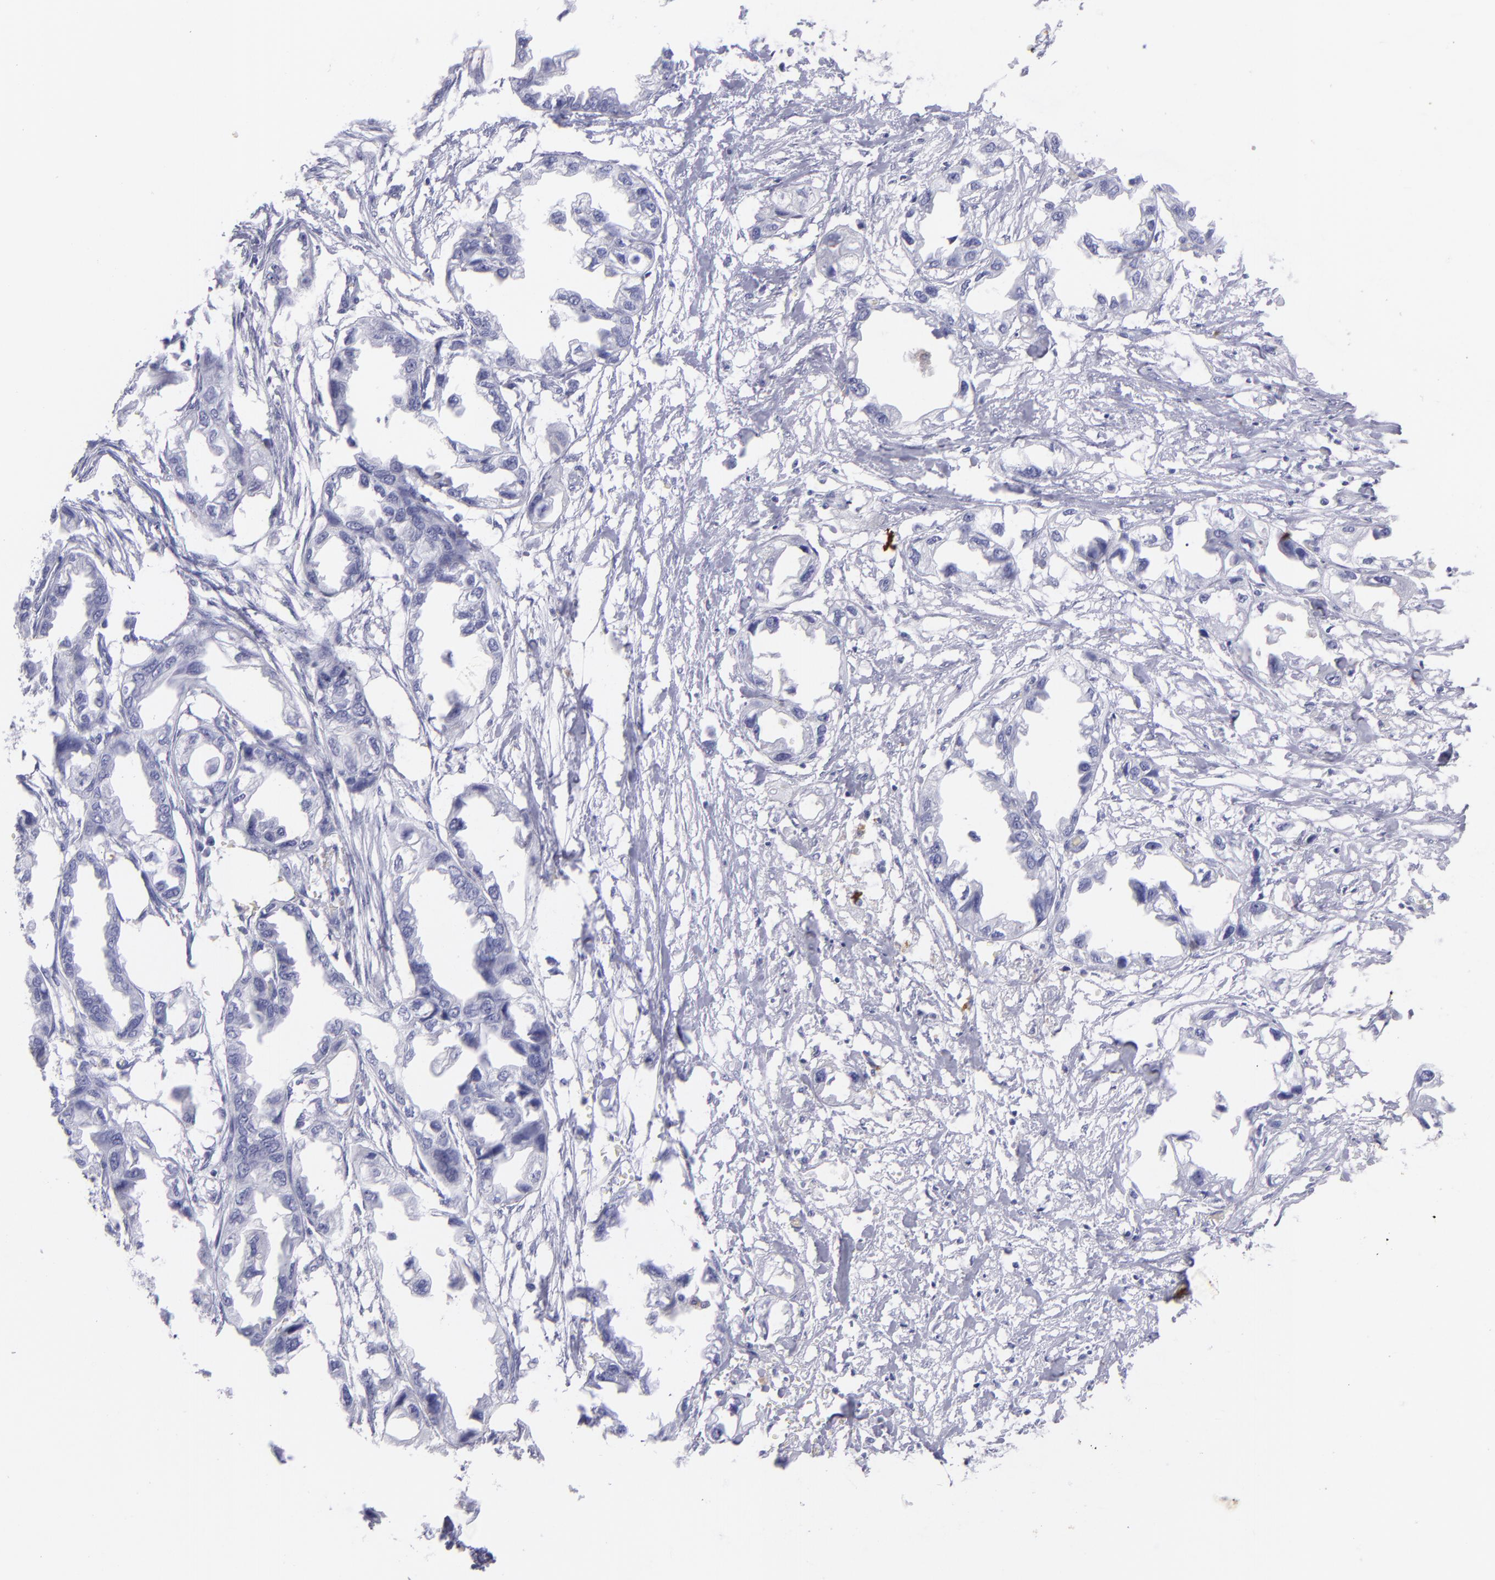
{"staining": {"intensity": "negative", "quantity": "none", "location": "none"}, "tissue": "endometrial cancer", "cell_type": "Tumor cells", "image_type": "cancer", "snomed": [{"axis": "morphology", "description": "Adenocarcinoma, NOS"}, {"axis": "topography", "description": "Endometrium"}], "caption": "Image shows no significant protein expression in tumor cells of adenocarcinoma (endometrial).", "gene": "CD82", "patient": {"sex": "female", "age": 67}}